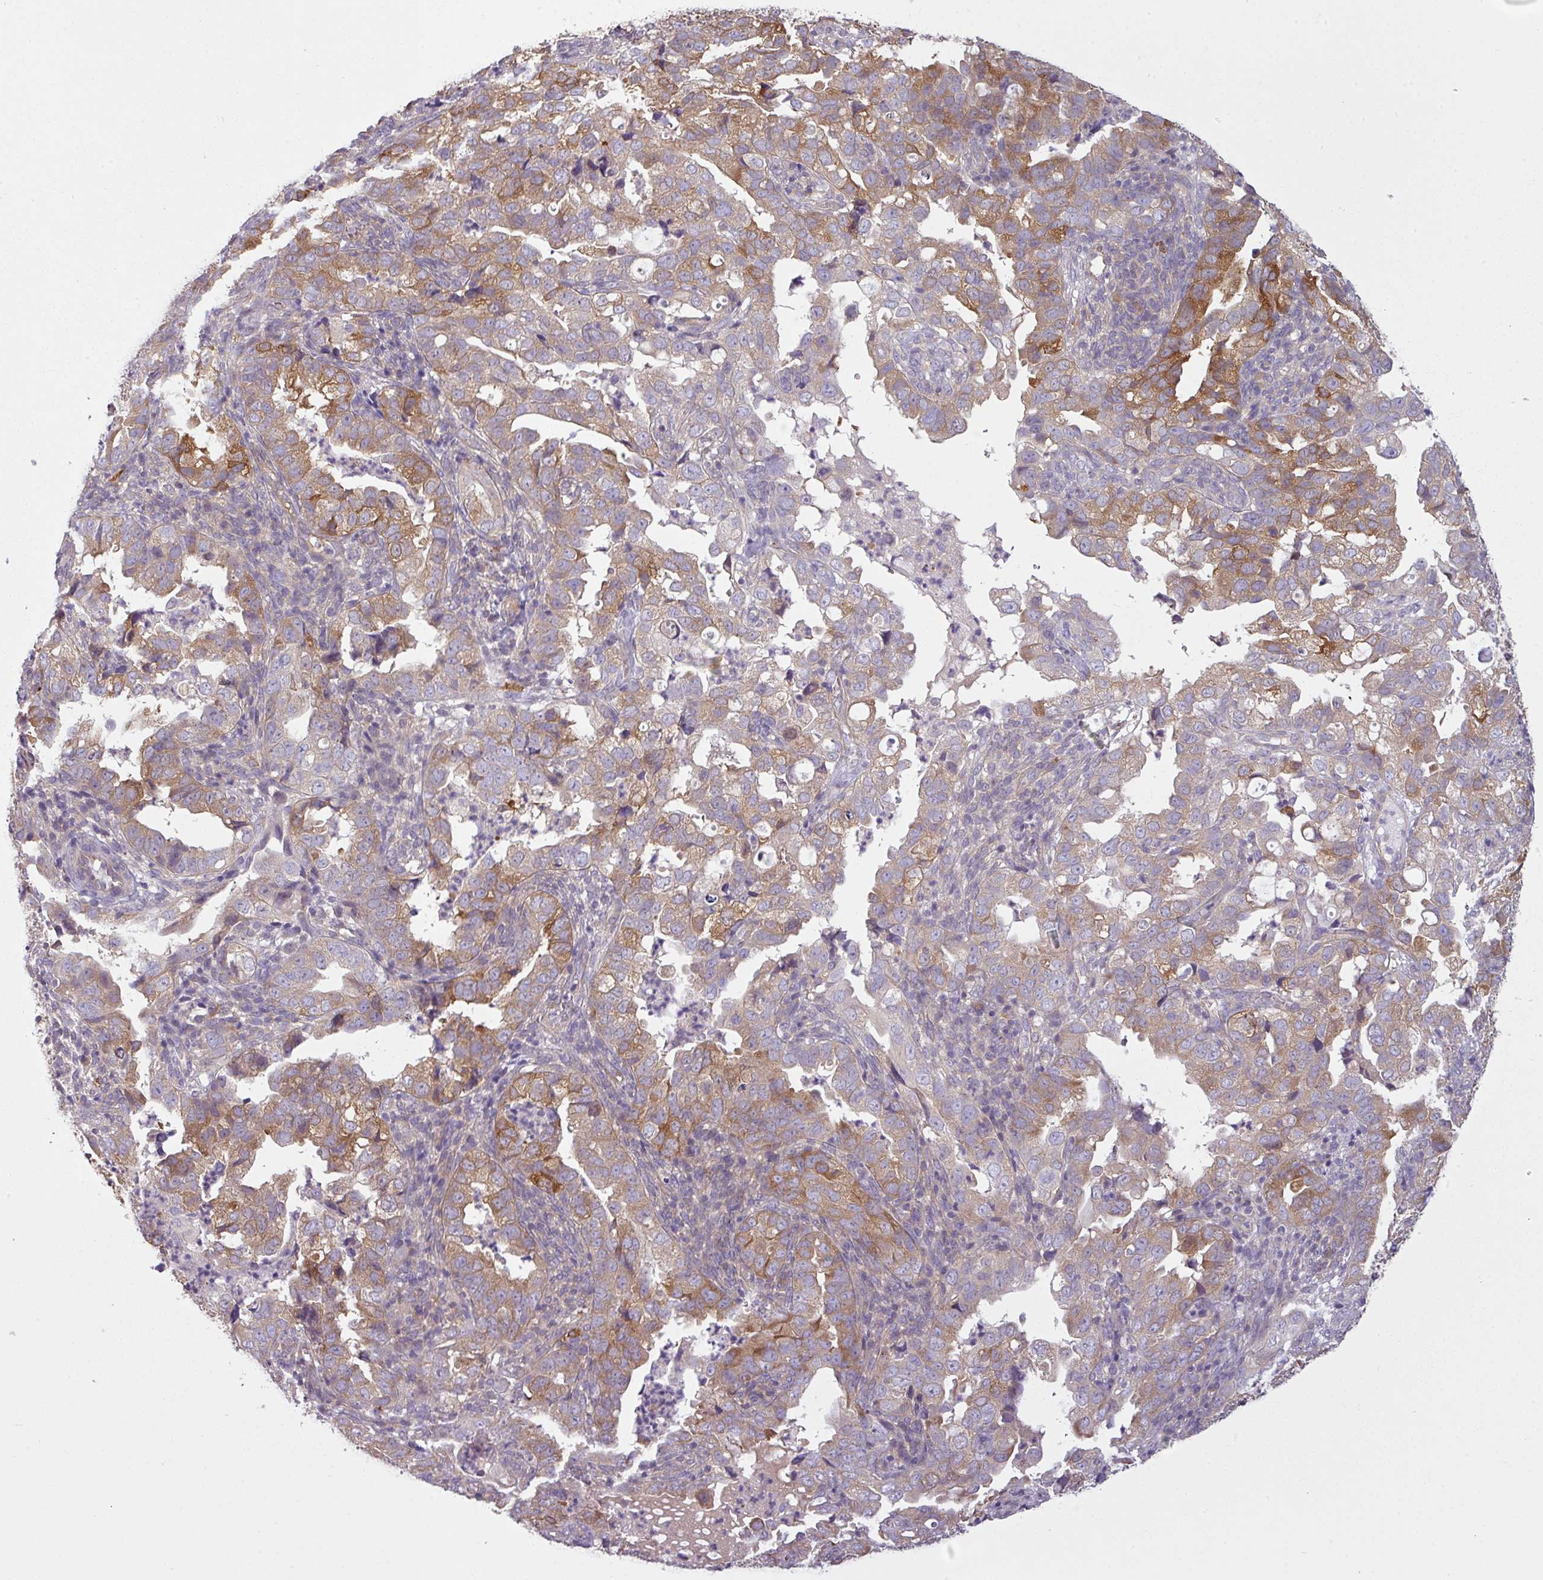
{"staining": {"intensity": "strong", "quantity": "25%-75%", "location": "cytoplasmic/membranous"}, "tissue": "endometrial cancer", "cell_type": "Tumor cells", "image_type": "cancer", "snomed": [{"axis": "morphology", "description": "Adenocarcinoma, NOS"}, {"axis": "topography", "description": "Endometrium"}], "caption": "Immunohistochemistry (DAB (3,3'-diaminobenzidine)) staining of endometrial cancer (adenocarcinoma) shows strong cytoplasmic/membranous protein staining in approximately 25%-75% of tumor cells.", "gene": "CAMK2B", "patient": {"sex": "female", "age": 57}}